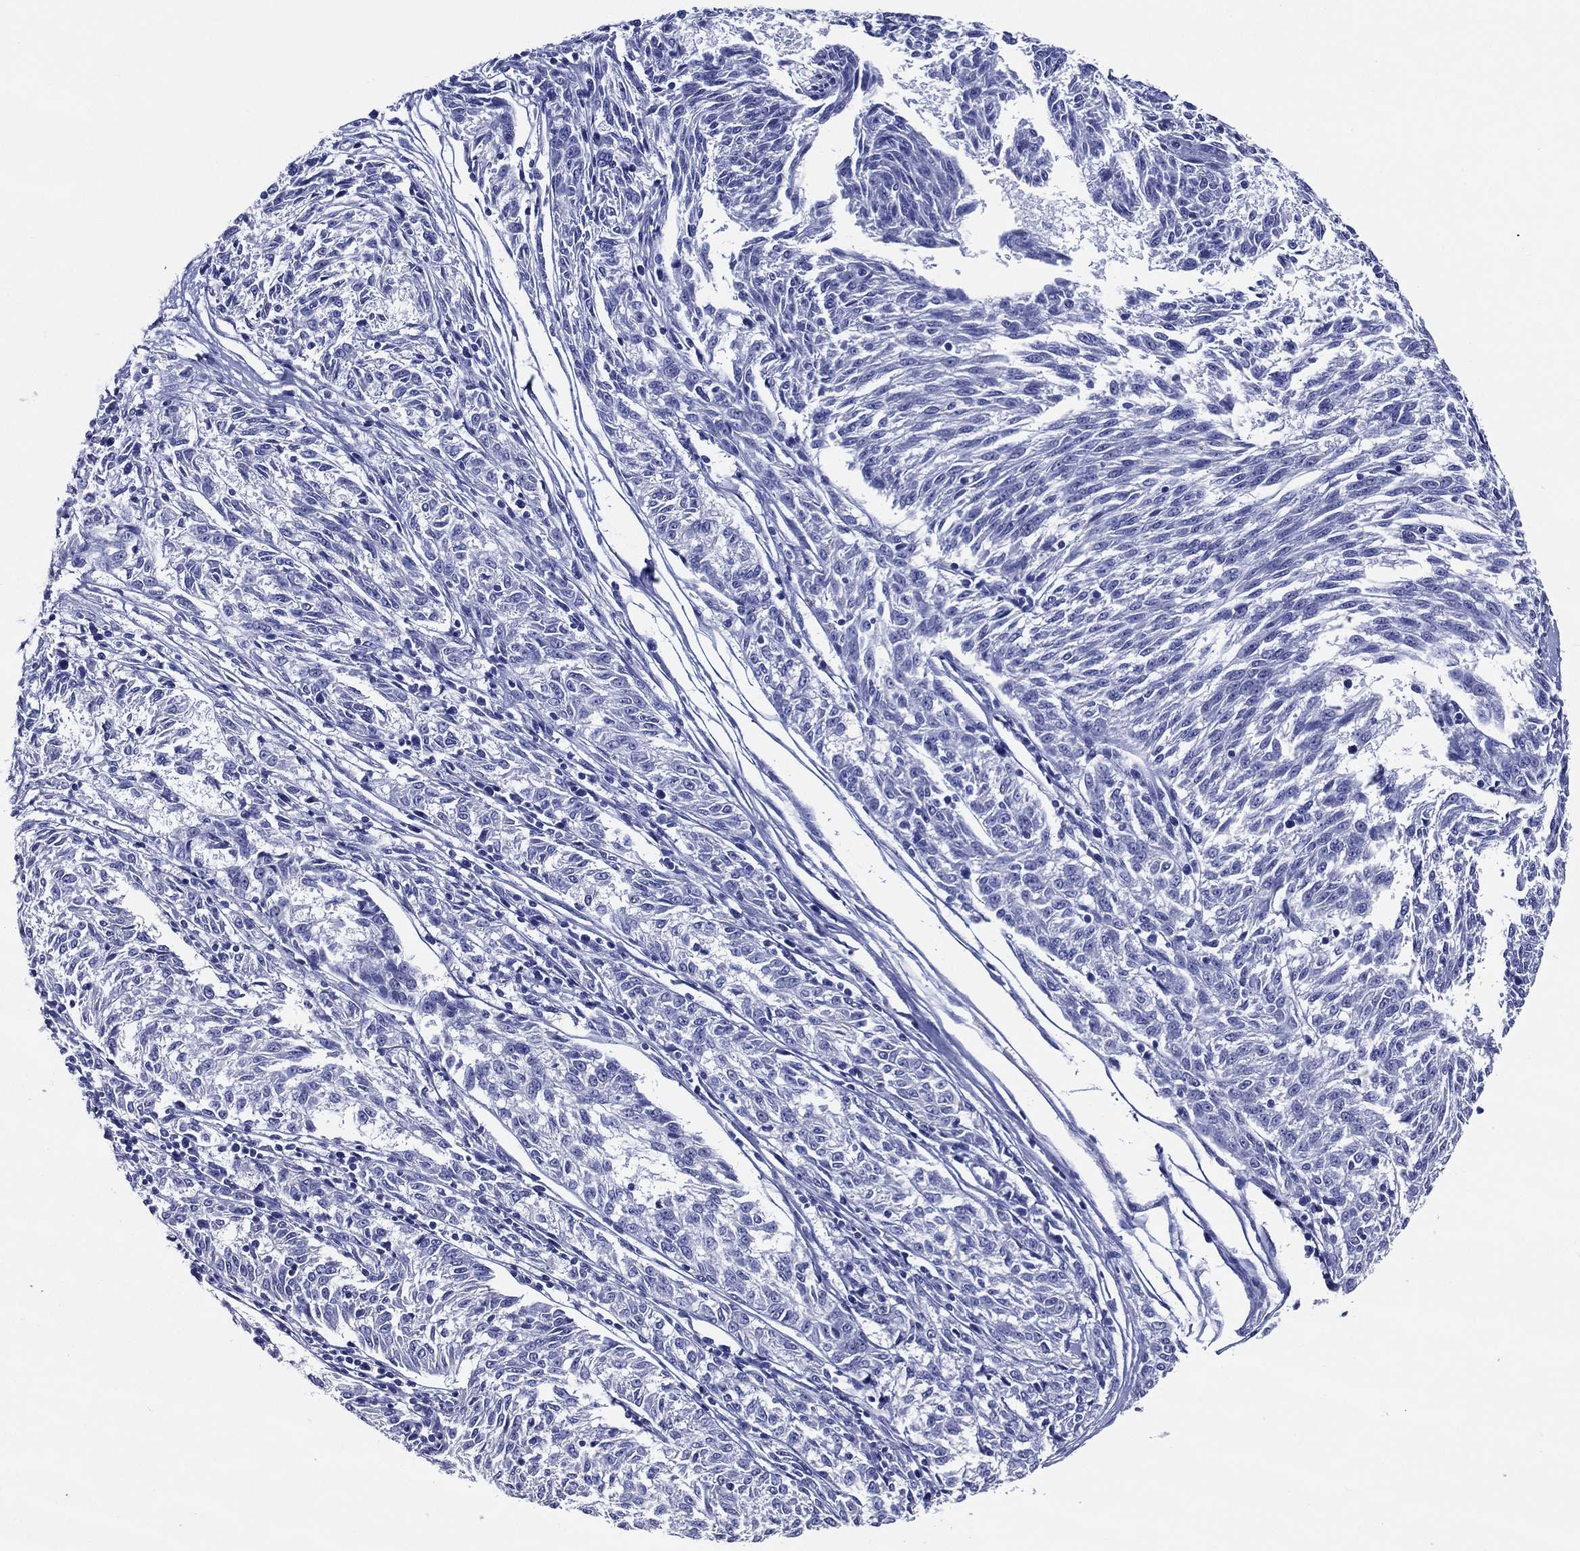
{"staining": {"intensity": "negative", "quantity": "none", "location": "none"}, "tissue": "melanoma", "cell_type": "Tumor cells", "image_type": "cancer", "snomed": [{"axis": "morphology", "description": "Malignant melanoma, NOS"}, {"axis": "topography", "description": "Skin"}], "caption": "Tumor cells are negative for brown protein staining in malignant melanoma.", "gene": "ACE2", "patient": {"sex": "female", "age": 72}}